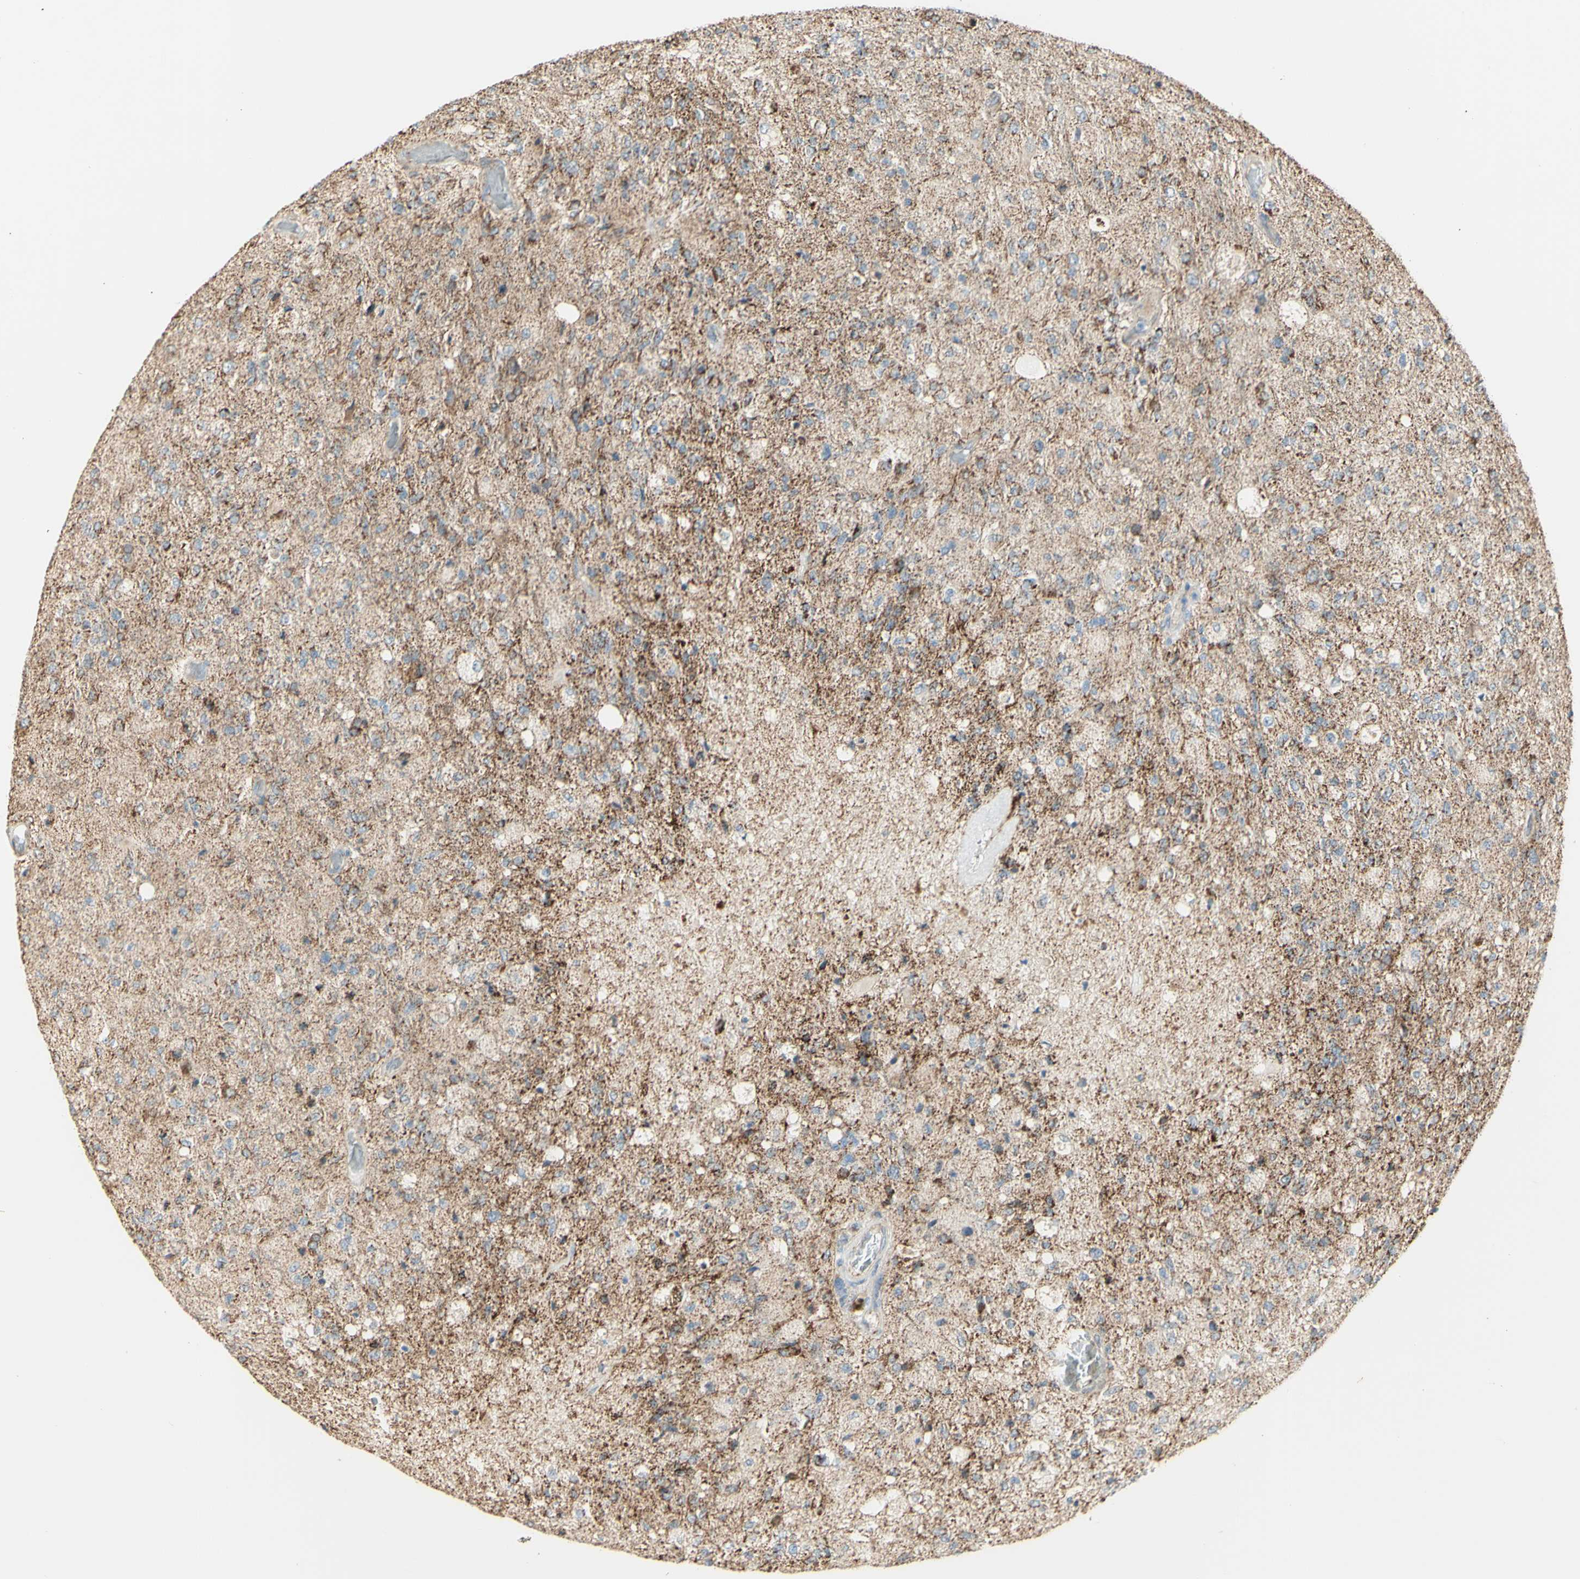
{"staining": {"intensity": "weak", "quantity": "<25%", "location": "cytoplasmic/membranous"}, "tissue": "glioma", "cell_type": "Tumor cells", "image_type": "cancer", "snomed": [{"axis": "morphology", "description": "Normal tissue, NOS"}, {"axis": "morphology", "description": "Glioma, malignant, High grade"}, {"axis": "topography", "description": "Cerebral cortex"}], "caption": "DAB (3,3'-diaminobenzidine) immunohistochemical staining of human malignant glioma (high-grade) reveals no significant expression in tumor cells.", "gene": "LETM1", "patient": {"sex": "male", "age": 77}}